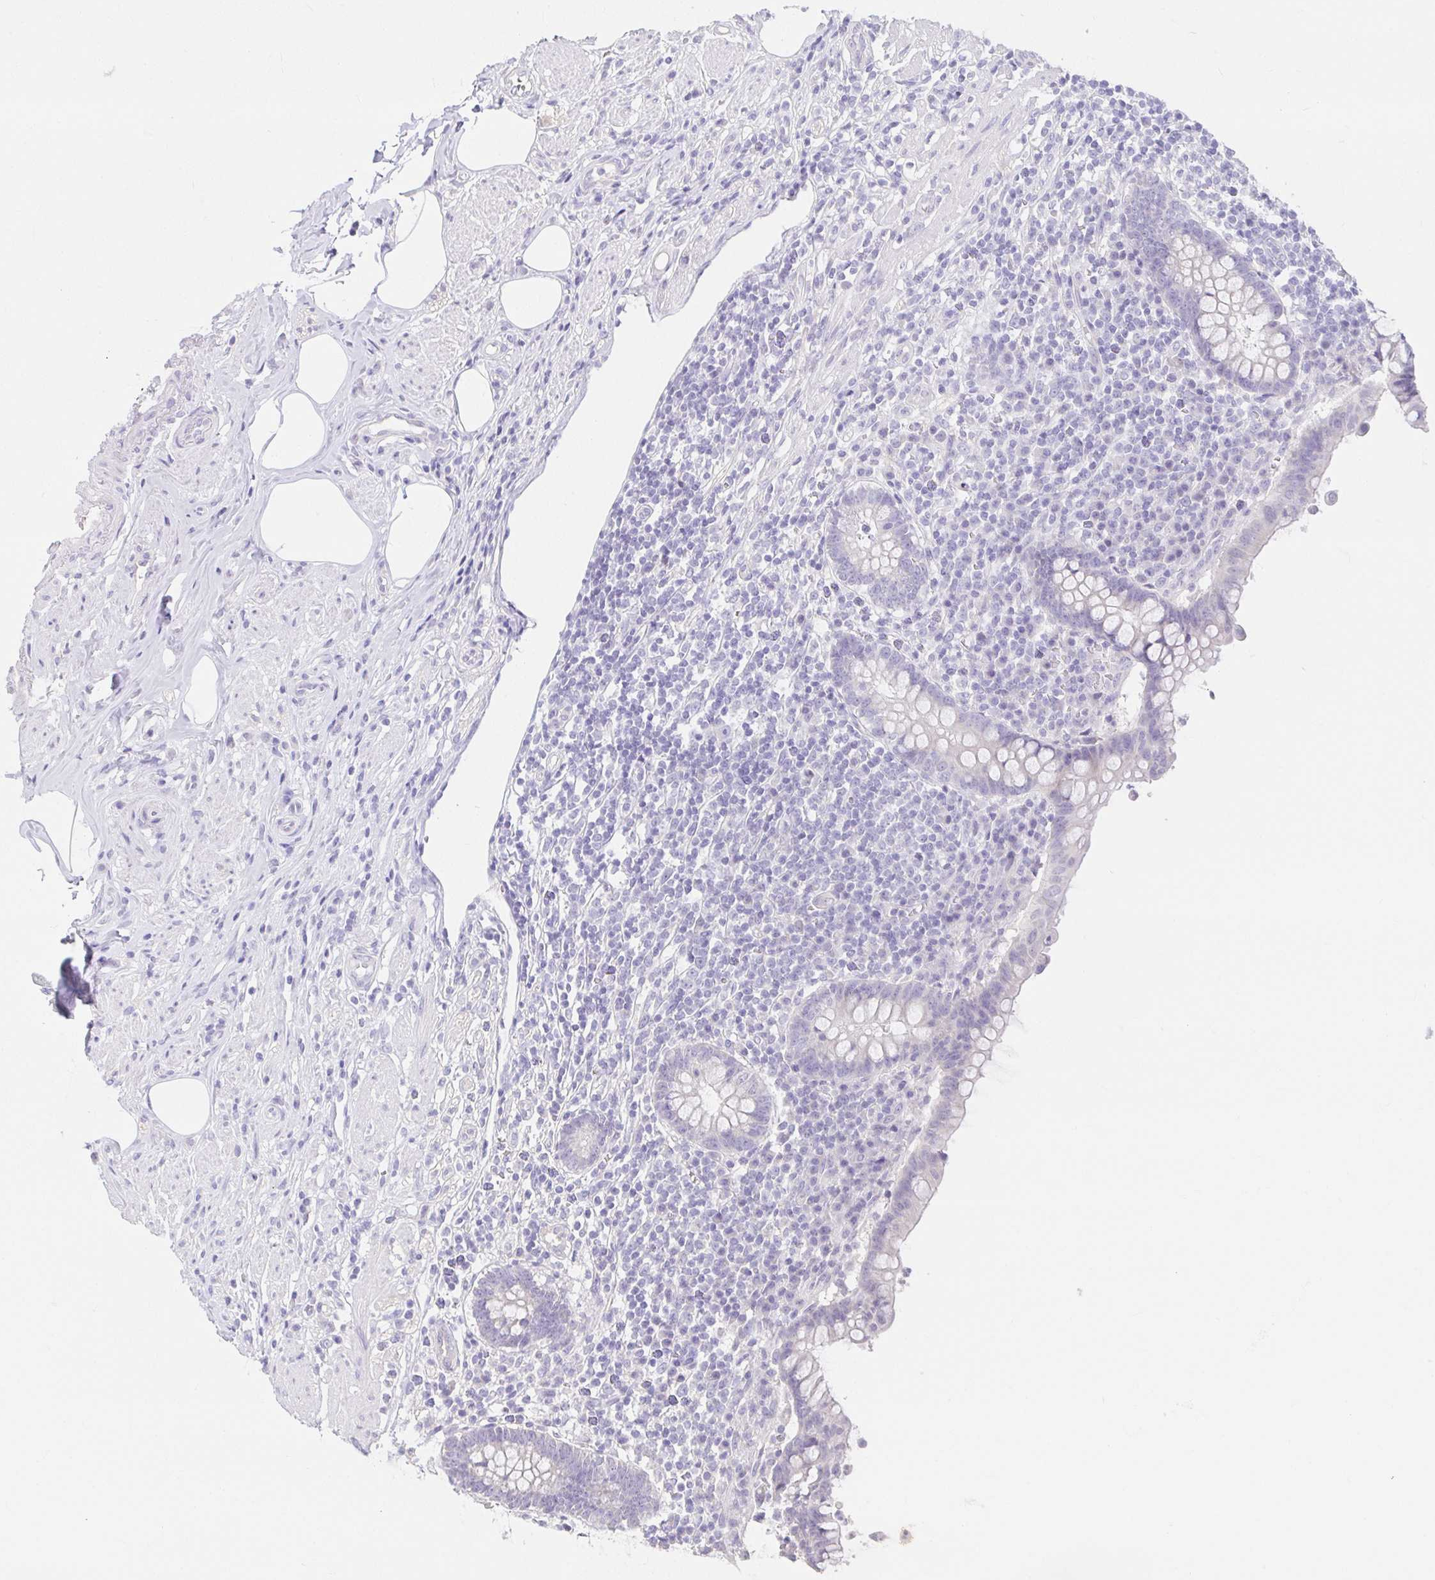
{"staining": {"intensity": "negative", "quantity": "none", "location": "none"}, "tissue": "appendix", "cell_type": "Glandular cells", "image_type": "normal", "snomed": [{"axis": "morphology", "description": "Normal tissue, NOS"}, {"axis": "topography", "description": "Appendix"}], "caption": "IHC image of unremarkable appendix stained for a protein (brown), which reveals no staining in glandular cells.", "gene": "VGLL1", "patient": {"sex": "female", "age": 56}}